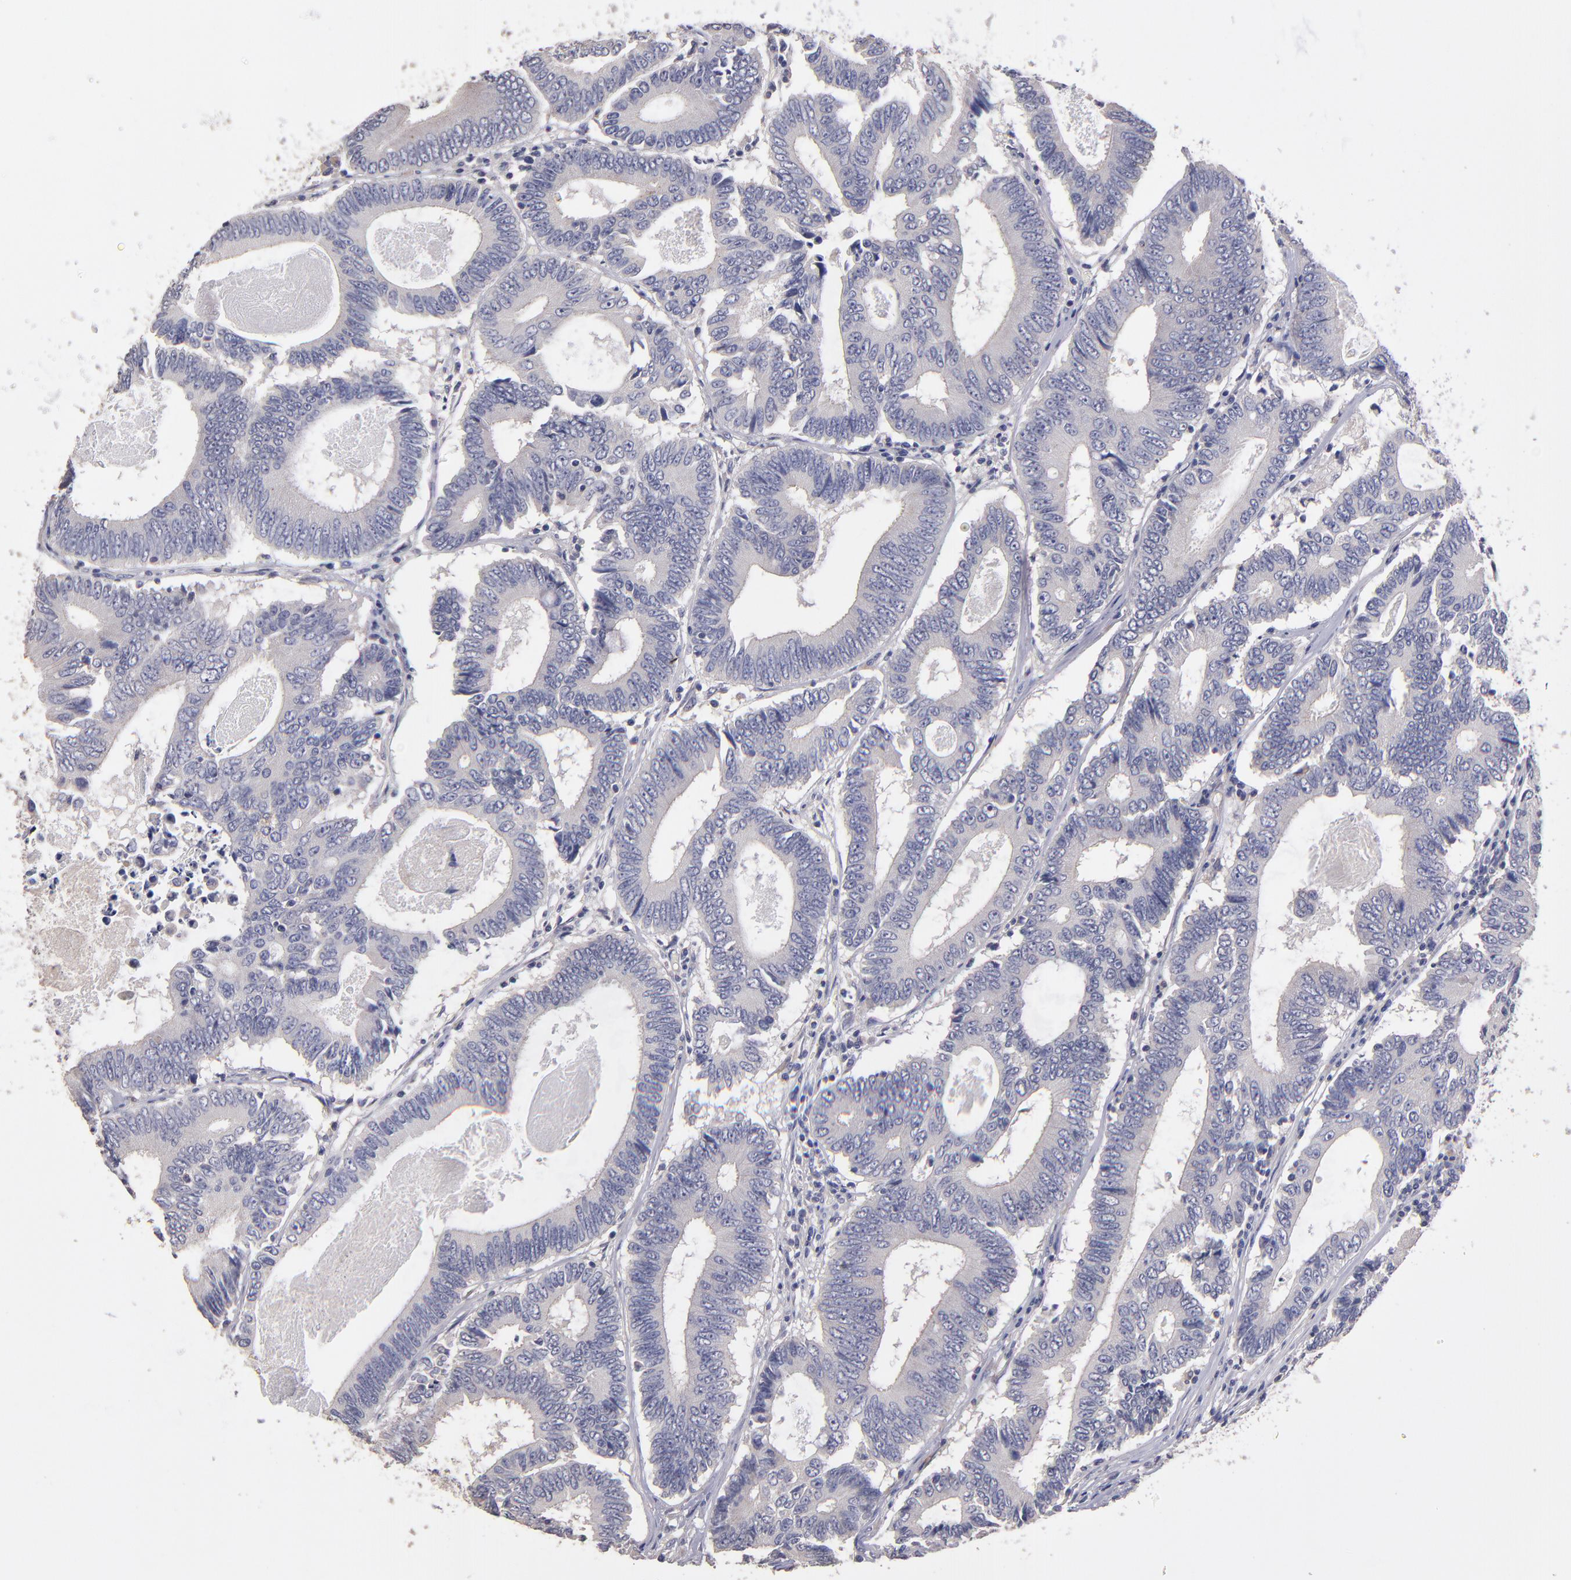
{"staining": {"intensity": "negative", "quantity": "none", "location": "none"}, "tissue": "colorectal cancer", "cell_type": "Tumor cells", "image_type": "cancer", "snomed": [{"axis": "morphology", "description": "Adenocarcinoma, NOS"}, {"axis": "topography", "description": "Colon"}], "caption": "Human colorectal adenocarcinoma stained for a protein using immunohistochemistry (IHC) shows no expression in tumor cells.", "gene": "MAGEE1", "patient": {"sex": "female", "age": 78}}